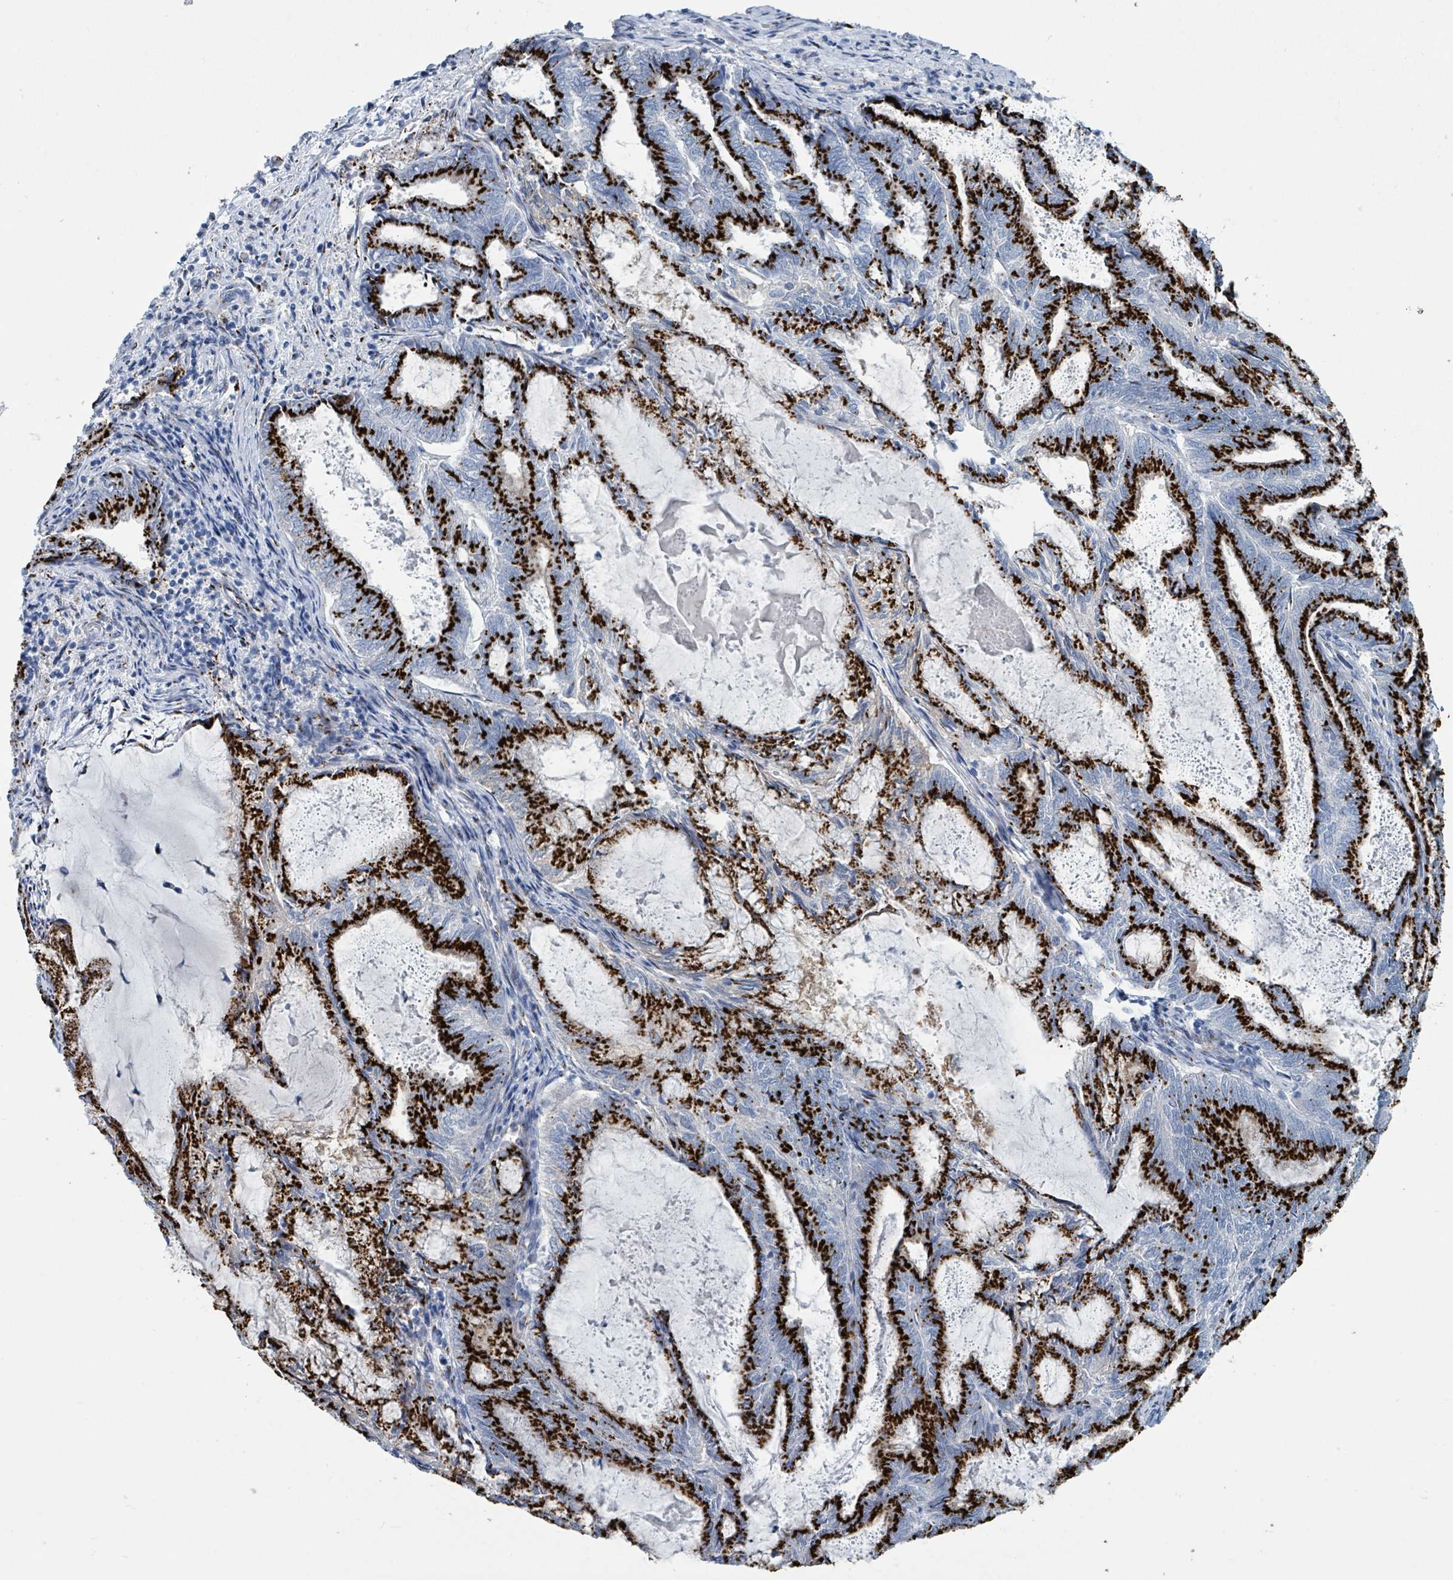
{"staining": {"intensity": "strong", "quantity": ">75%", "location": "cytoplasmic/membranous"}, "tissue": "endometrial cancer", "cell_type": "Tumor cells", "image_type": "cancer", "snomed": [{"axis": "morphology", "description": "Adenocarcinoma, NOS"}, {"axis": "topography", "description": "Endometrium"}], "caption": "A high amount of strong cytoplasmic/membranous positivity is seen in approximately >75% of tumor cells in endometrial adenocarcinoma tissue. The staining is performed using DAB brown chromogen to label protein expression. The nuclei are counter-stained blue using hematoxylin.", "gene": "DCAF5", "patient": {"sex": "female", "age": 80}}